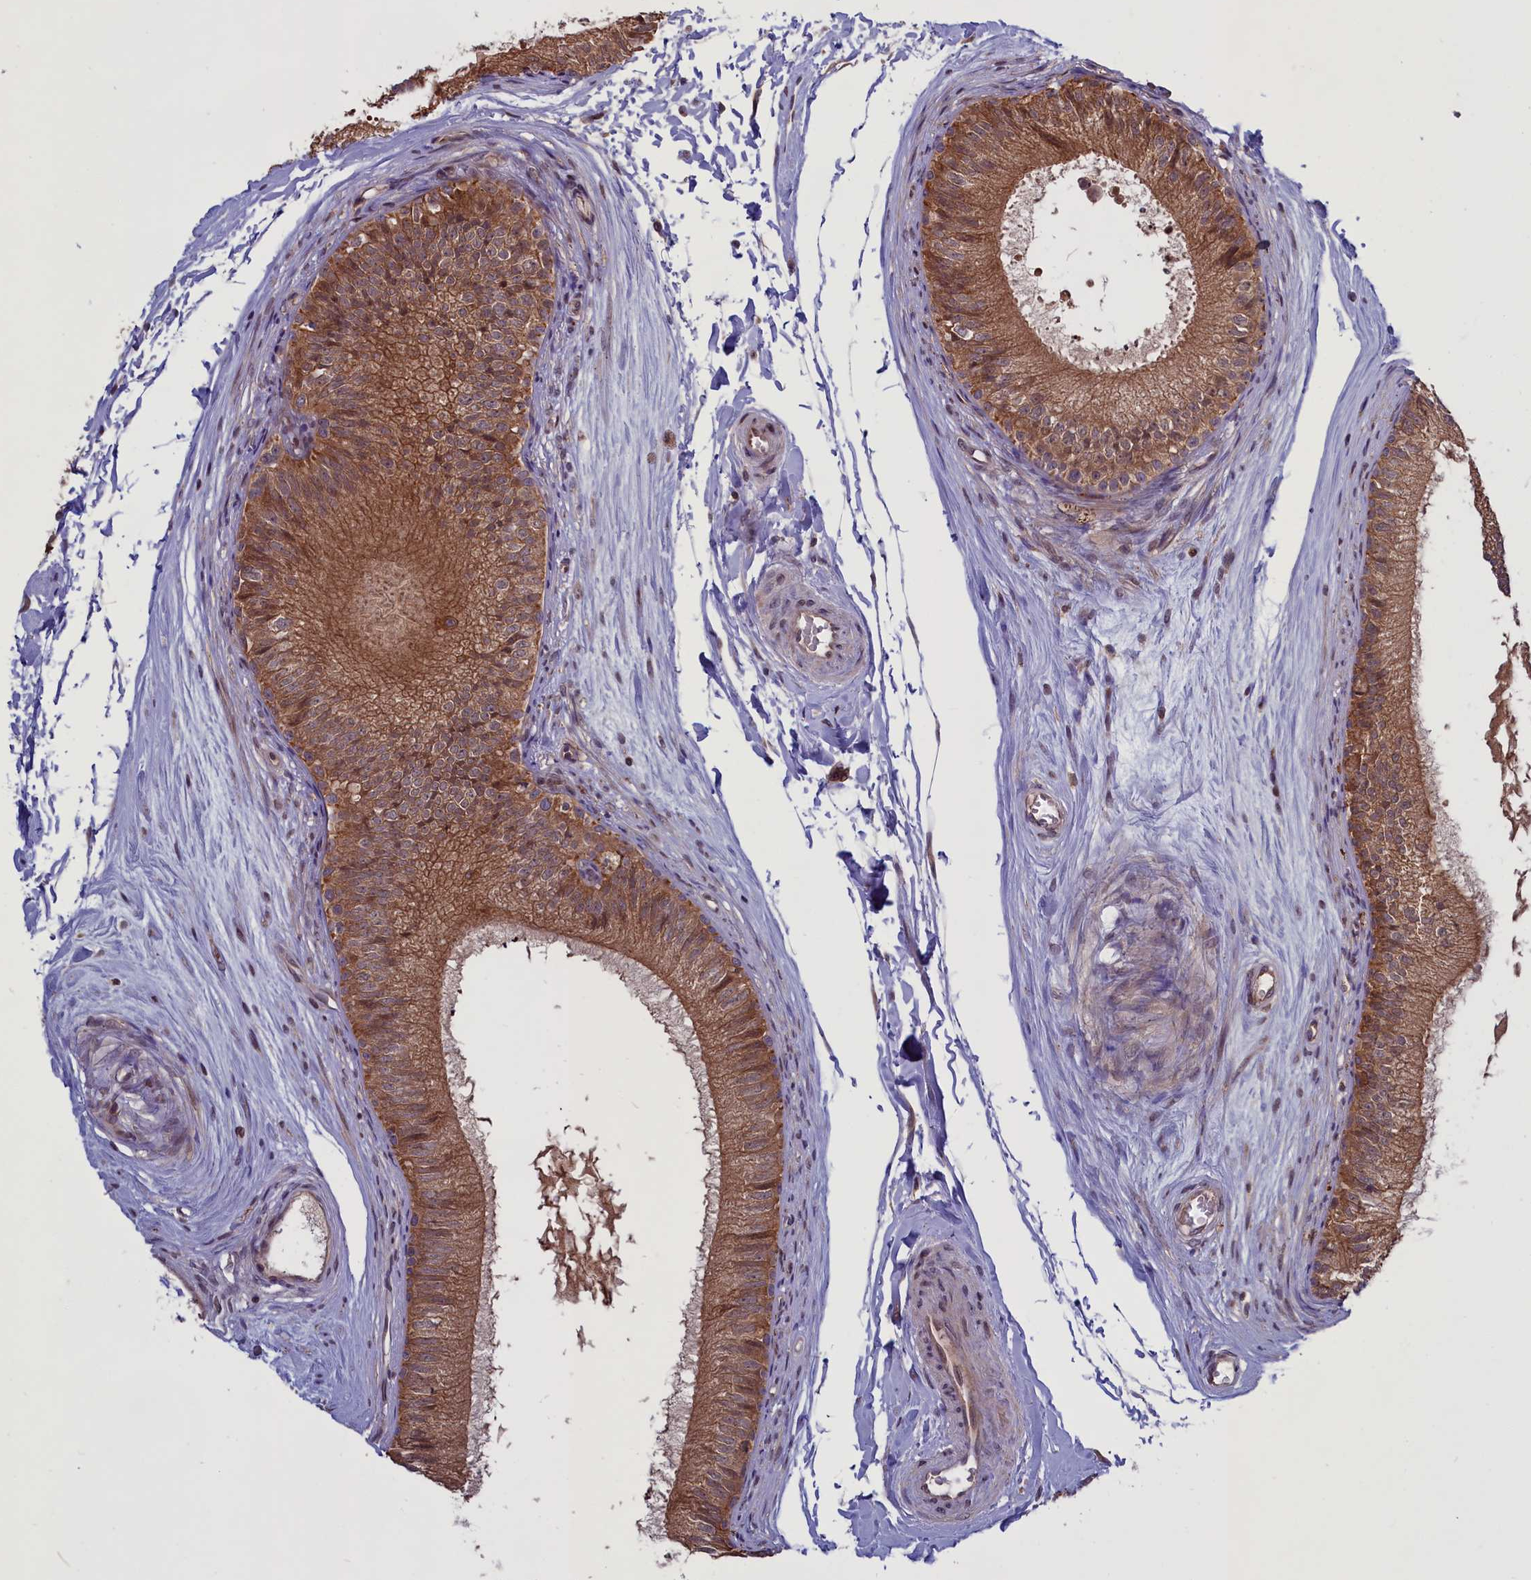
{"staining": {"intensity": "moderate", "quantity": ">75%", "location": "cytoplasmic/membranous"}, "tissue": "epididymis", "cell_type": "Glandular cells", "image_type": "normal", "snomed": [{"axis": "morphology", "description": "Normal tissue, NOS"}, {"axis": "topography", "description": "Epididymis"}], "caption": "Immunohistochemical staining of normal epididymis displays moderate cytoplasmic/membranous protein expression in about >75% of glandular cells.", "gene": "DENND1B", "patient": {"sex": "male", "age": 56}}